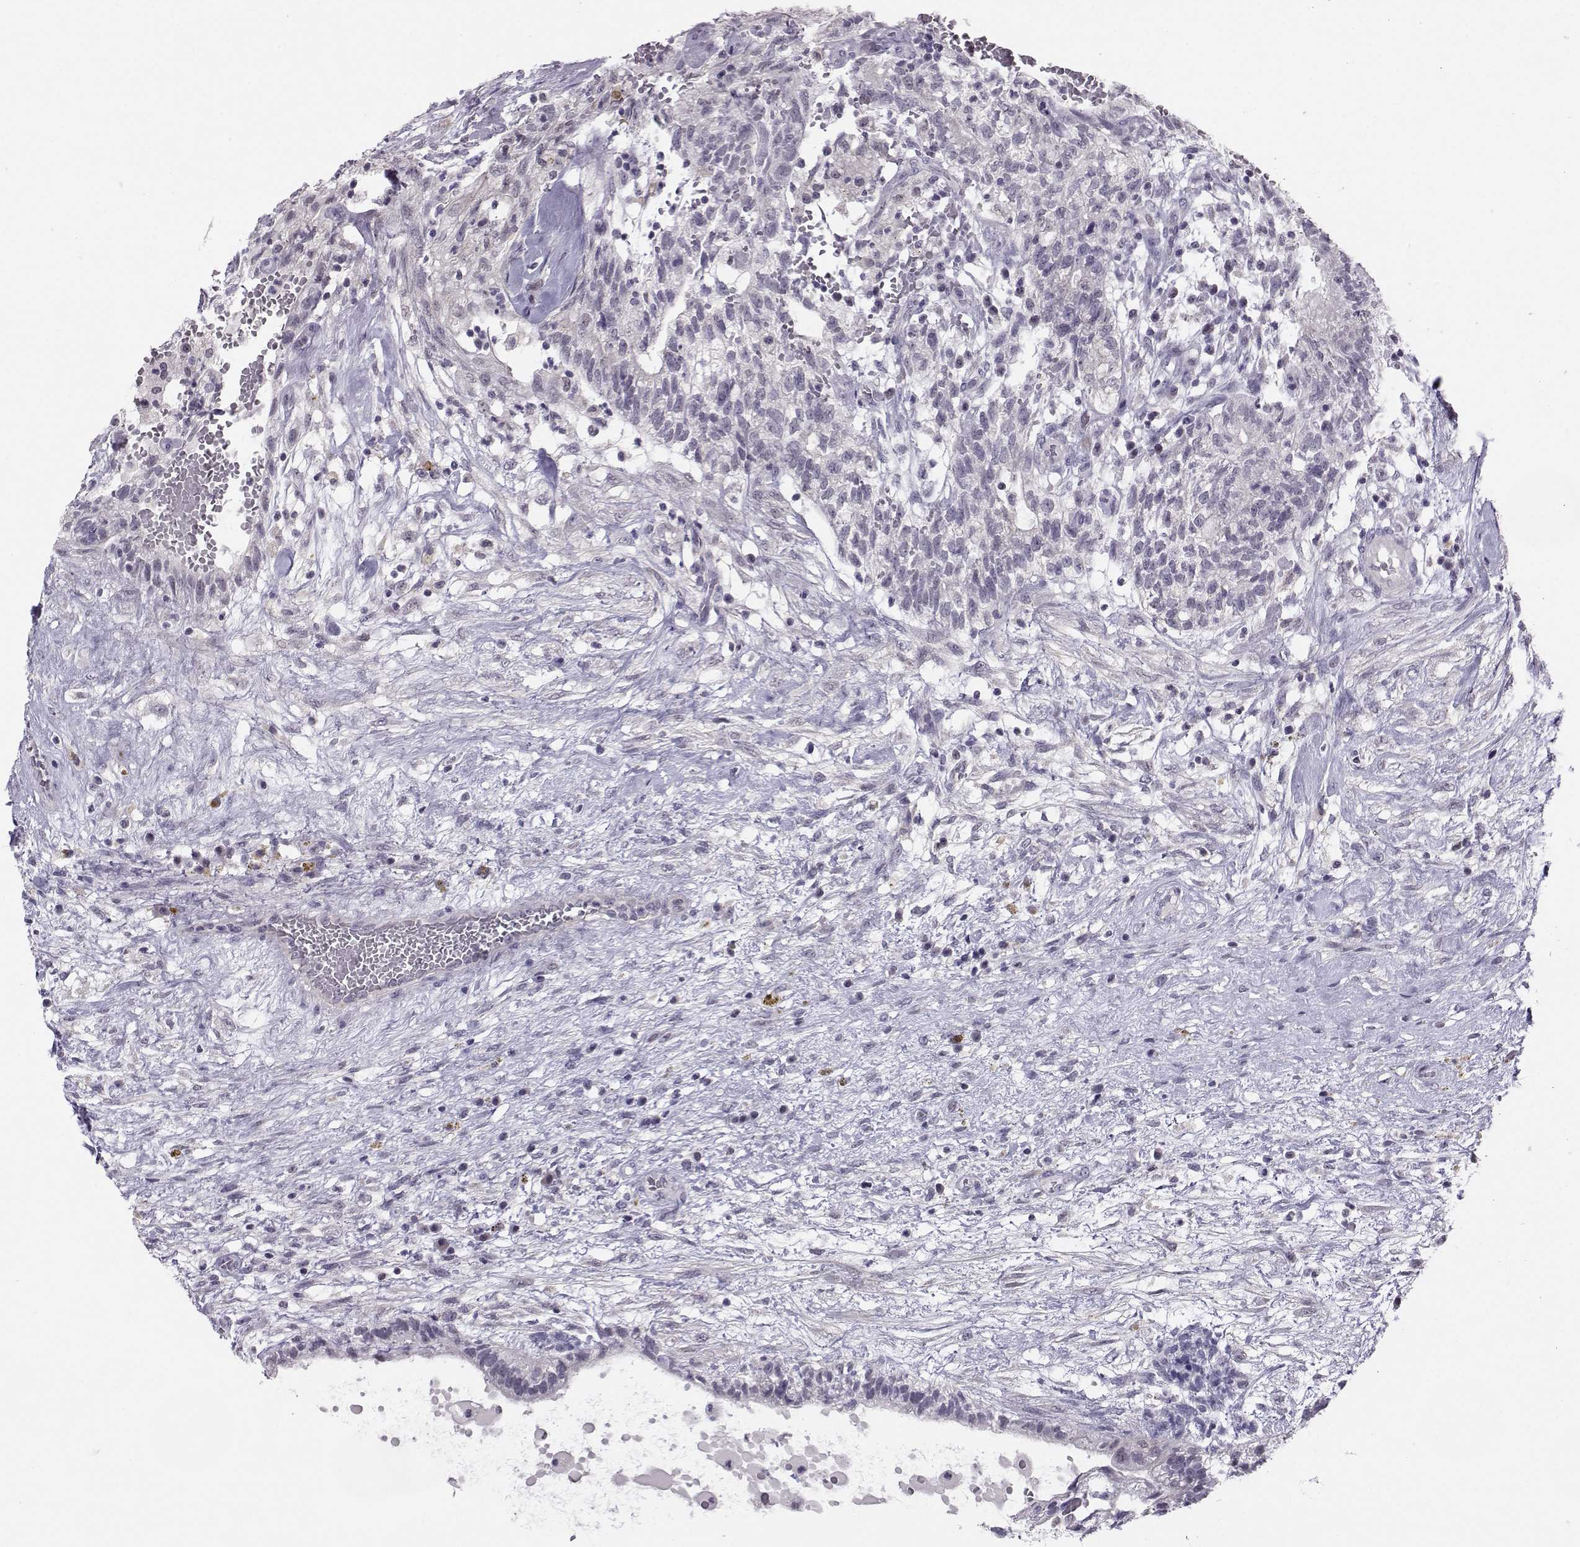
{"staining": {"intensity": "negative", "quantity": "none", "location": "none"}, "tissue": "testis cancer", "cell_type": "Tumor cells", "image_type": "cancer", "snomed": [{"axis": "morphology", "description": "Normal tissue, NOS"}, {"axis": "morphology", "description": "Carcinoma, Embryonal, NOS"}, {"axis": "topography", "description": "Testis"}, {"axis": "topography", "description": "Epididymis"}], "caption": "An immunohistochemistry (IHC) micrograph of testis cancer is shown. There is no staining in tumor cells of testis cancer. (Brightfield microscopy of DAB IHC at high magnification).", "gene": "DNAAF1", "patient": {"sex": "male", "age": 32}}